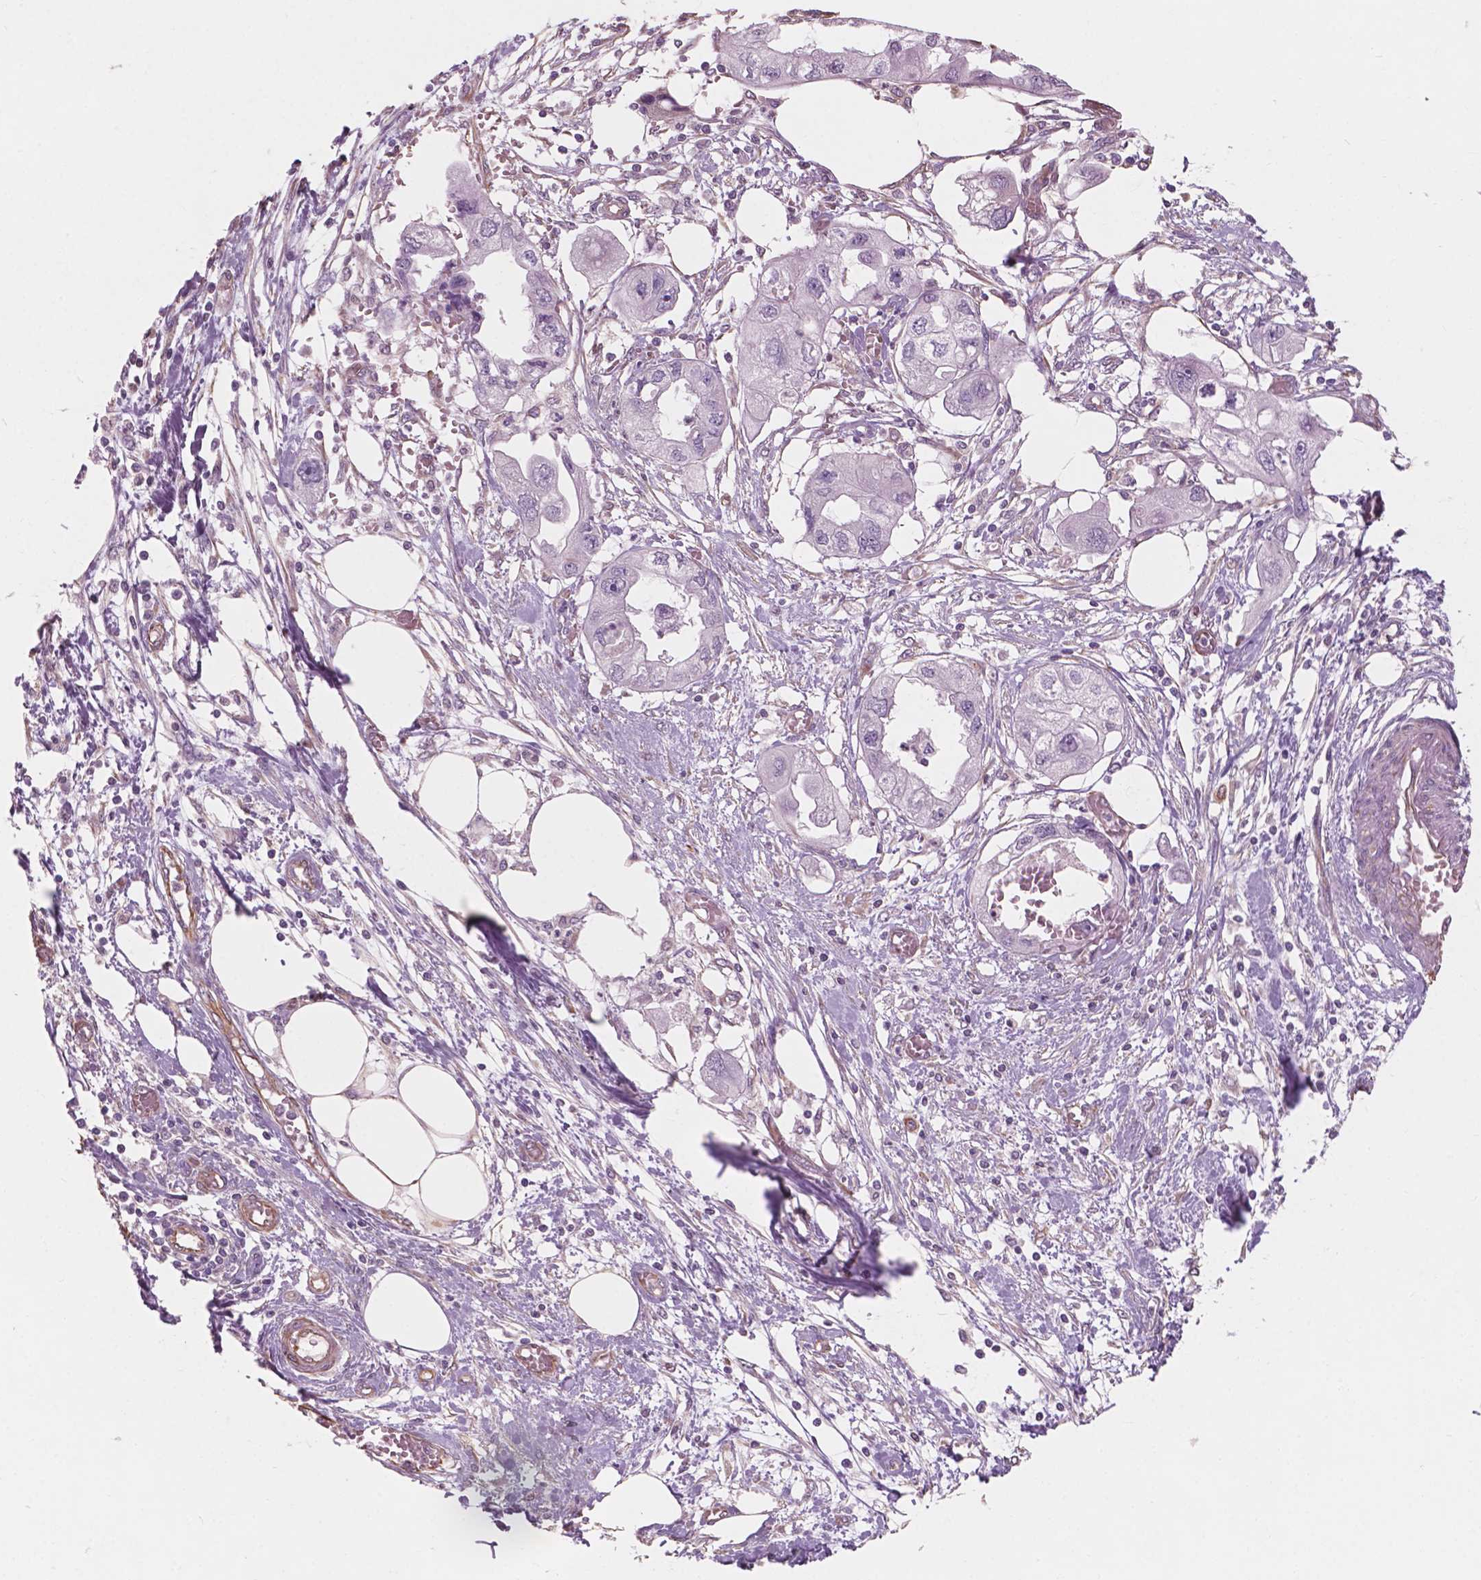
{"staining": {"intensity": "negative", "quantity": "none", "location": "none"}, "tissue": "endometrial cancer", "cell_type": "Tumor cells", "image_type": "cancer", "snomed": [{"axis": "morphology", "description": "Adenocarcinoma, NOS"}, {"axis": "morphology", "description": "Adenocarcinoma, metastatic, NOS"}, {"axis": "topography", "description": "Adipose tissue"}, {"axis": "topography", "description": "Endometrium"}], "caption": "An image of adenocarcinoma (endometrial) stained for a protein displays no brown staining in tumor cells.", "gene": "AWAT1", "patient": {"sex": "female", "age": 67}}